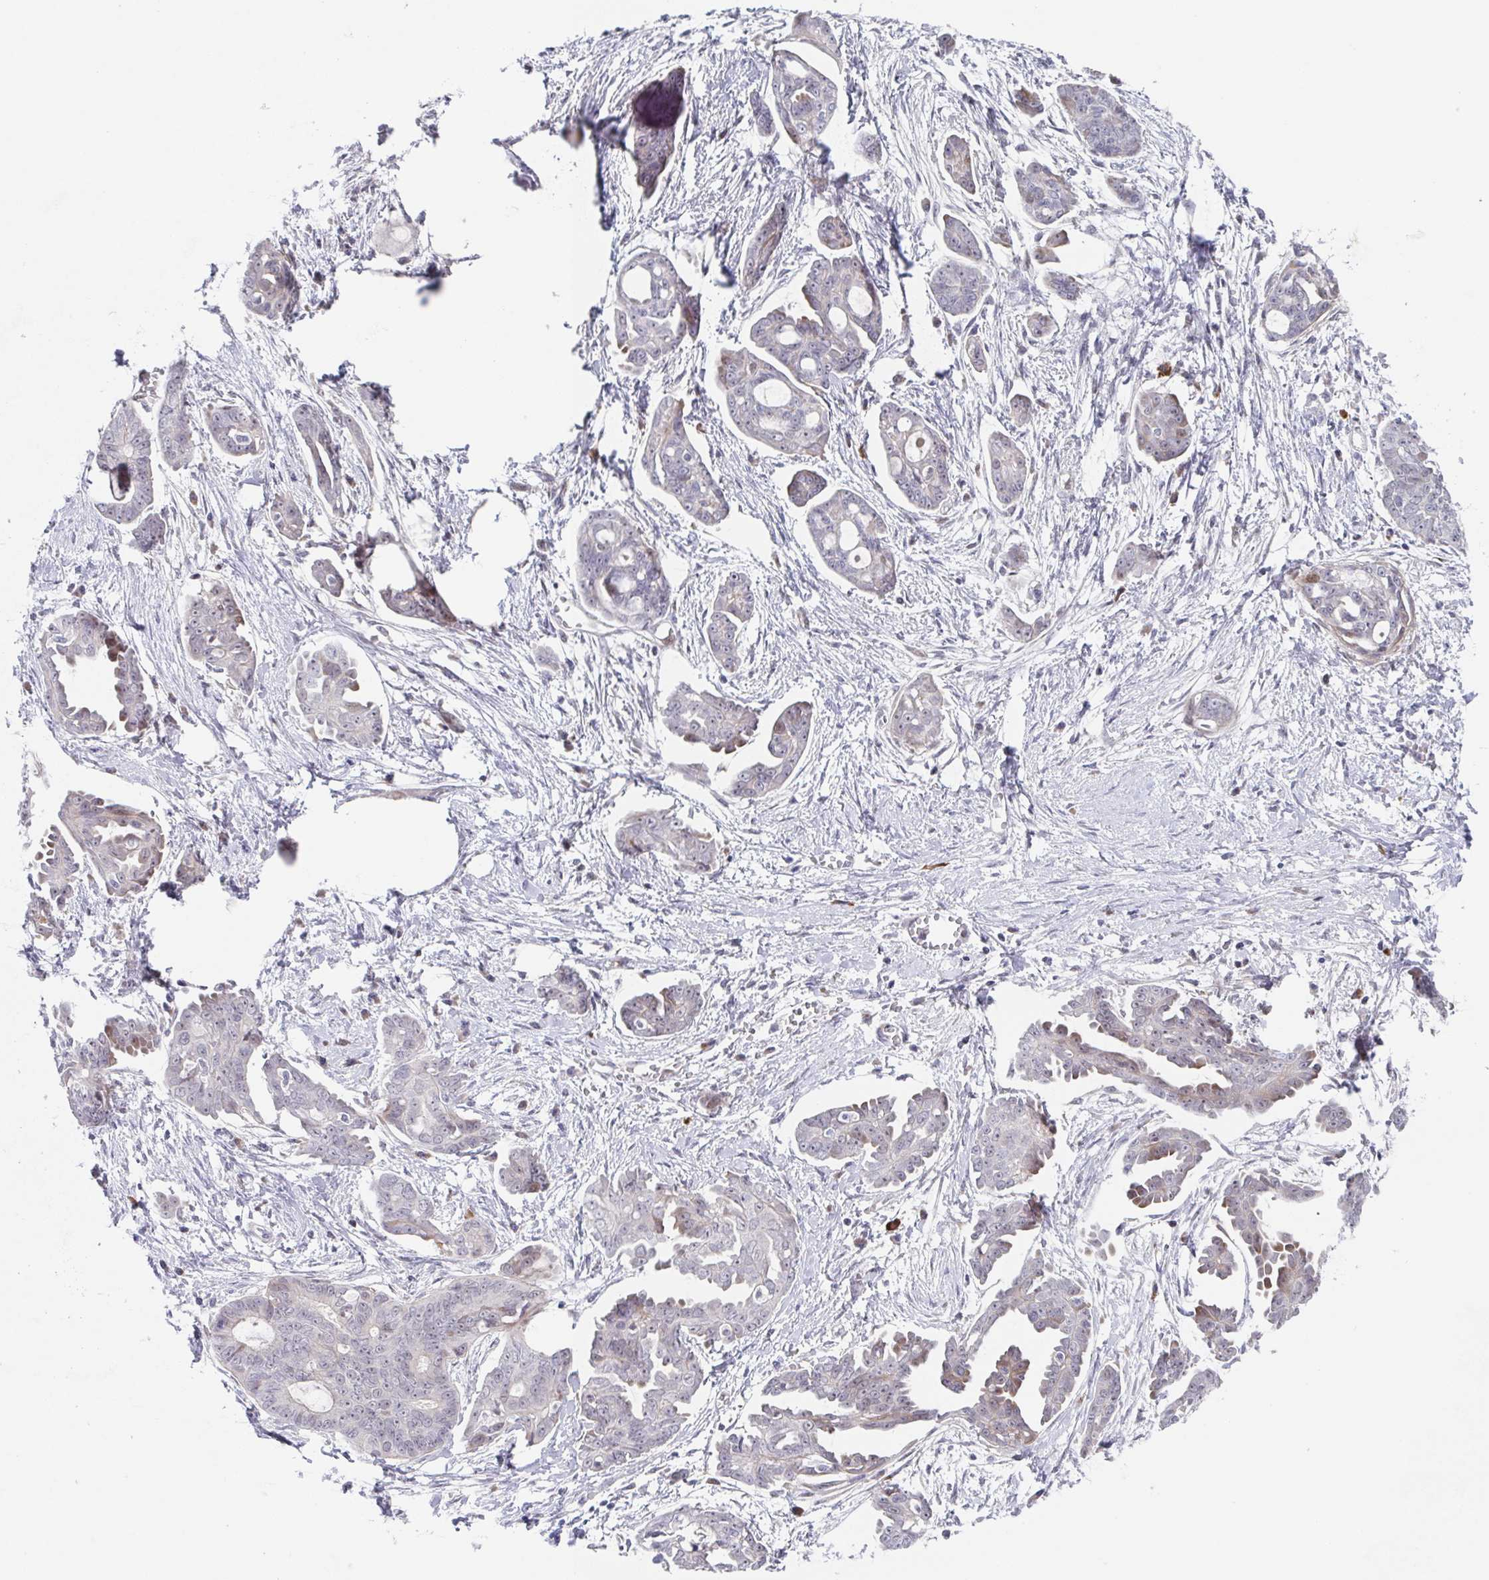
{"staining": {"intensity": "weak", "quantity": "<25%", "location": "nuclear"}, "tissue": "ovarian cancer", "cell_type": "Tumor cells", "image_type": "cancer", "snomed": [{"axis": "morphology", "description": "Cystadenocarcinoma, serous, NOS"}, {"axis": "topography", "description": "Ovary"}], "caption": "Immunohistochemistry (IHC) image of ovarian cancer (serous cystadenocarcinoma) stained for a protein (brown), which demonstrates no positivity in tumor cells.", "gene": "POU2F3", "patient": {"sex": "female", "age": 71}}